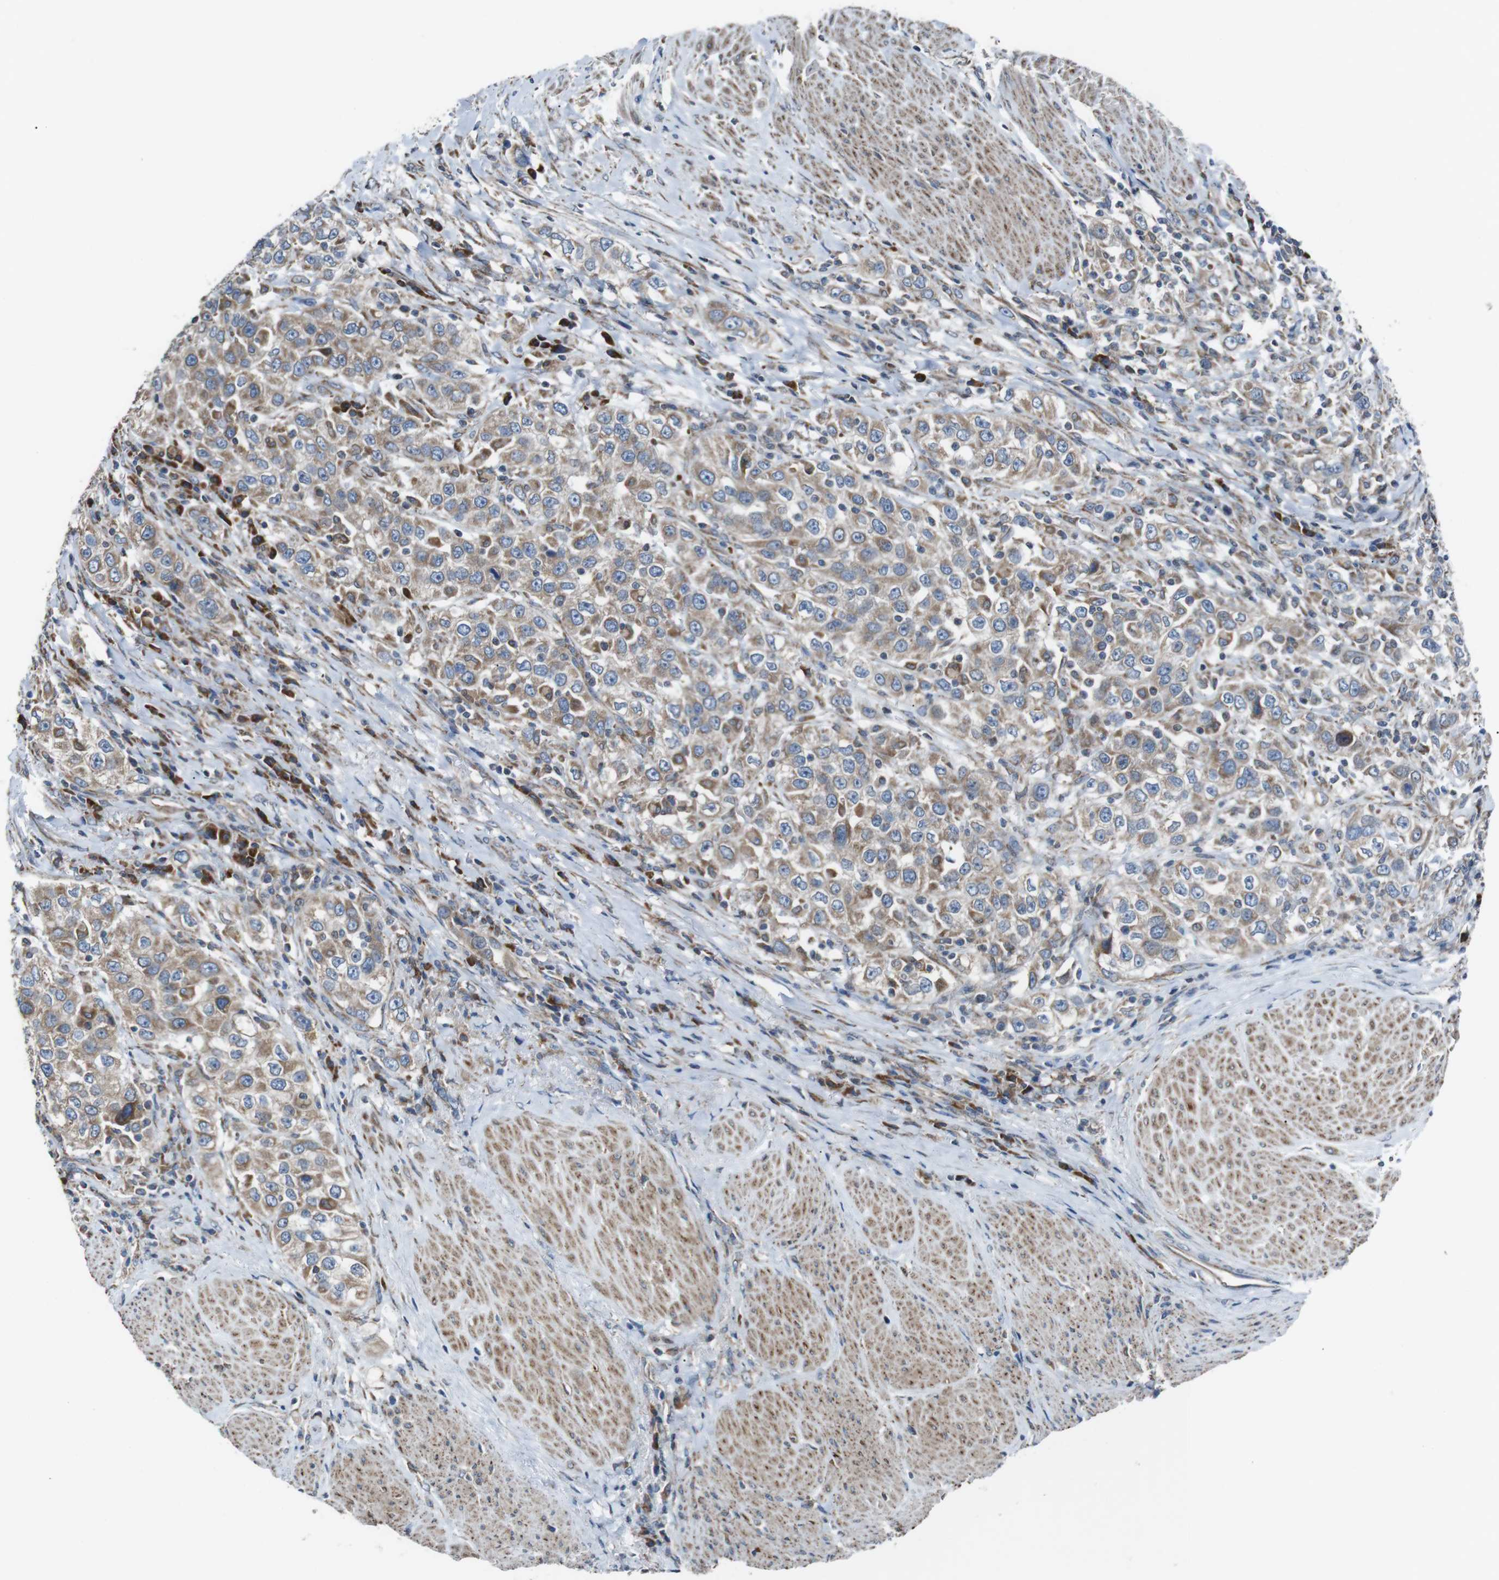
{"staining": {"intensity": "weak", "quantity": ">75%", "location": "cytoplasmic/membranous"}, "tissue": "urothelial cancer", "cell_type": "Tumor cells", "image_type": "cancer", "snomed": [{"axis": "morphology", "description": "Urothelial carcinoma, High grade"}, {"axis": "topography", "description": "Urinary bladder"}], "caption": "Human urothelial cancer stained with a brown dye displays weak cytoplasmic/membranous positive positivity in approximately >75% of tumor cells.", "gene": "CISD2", "patient": {"sex": "female", "age": 80}}